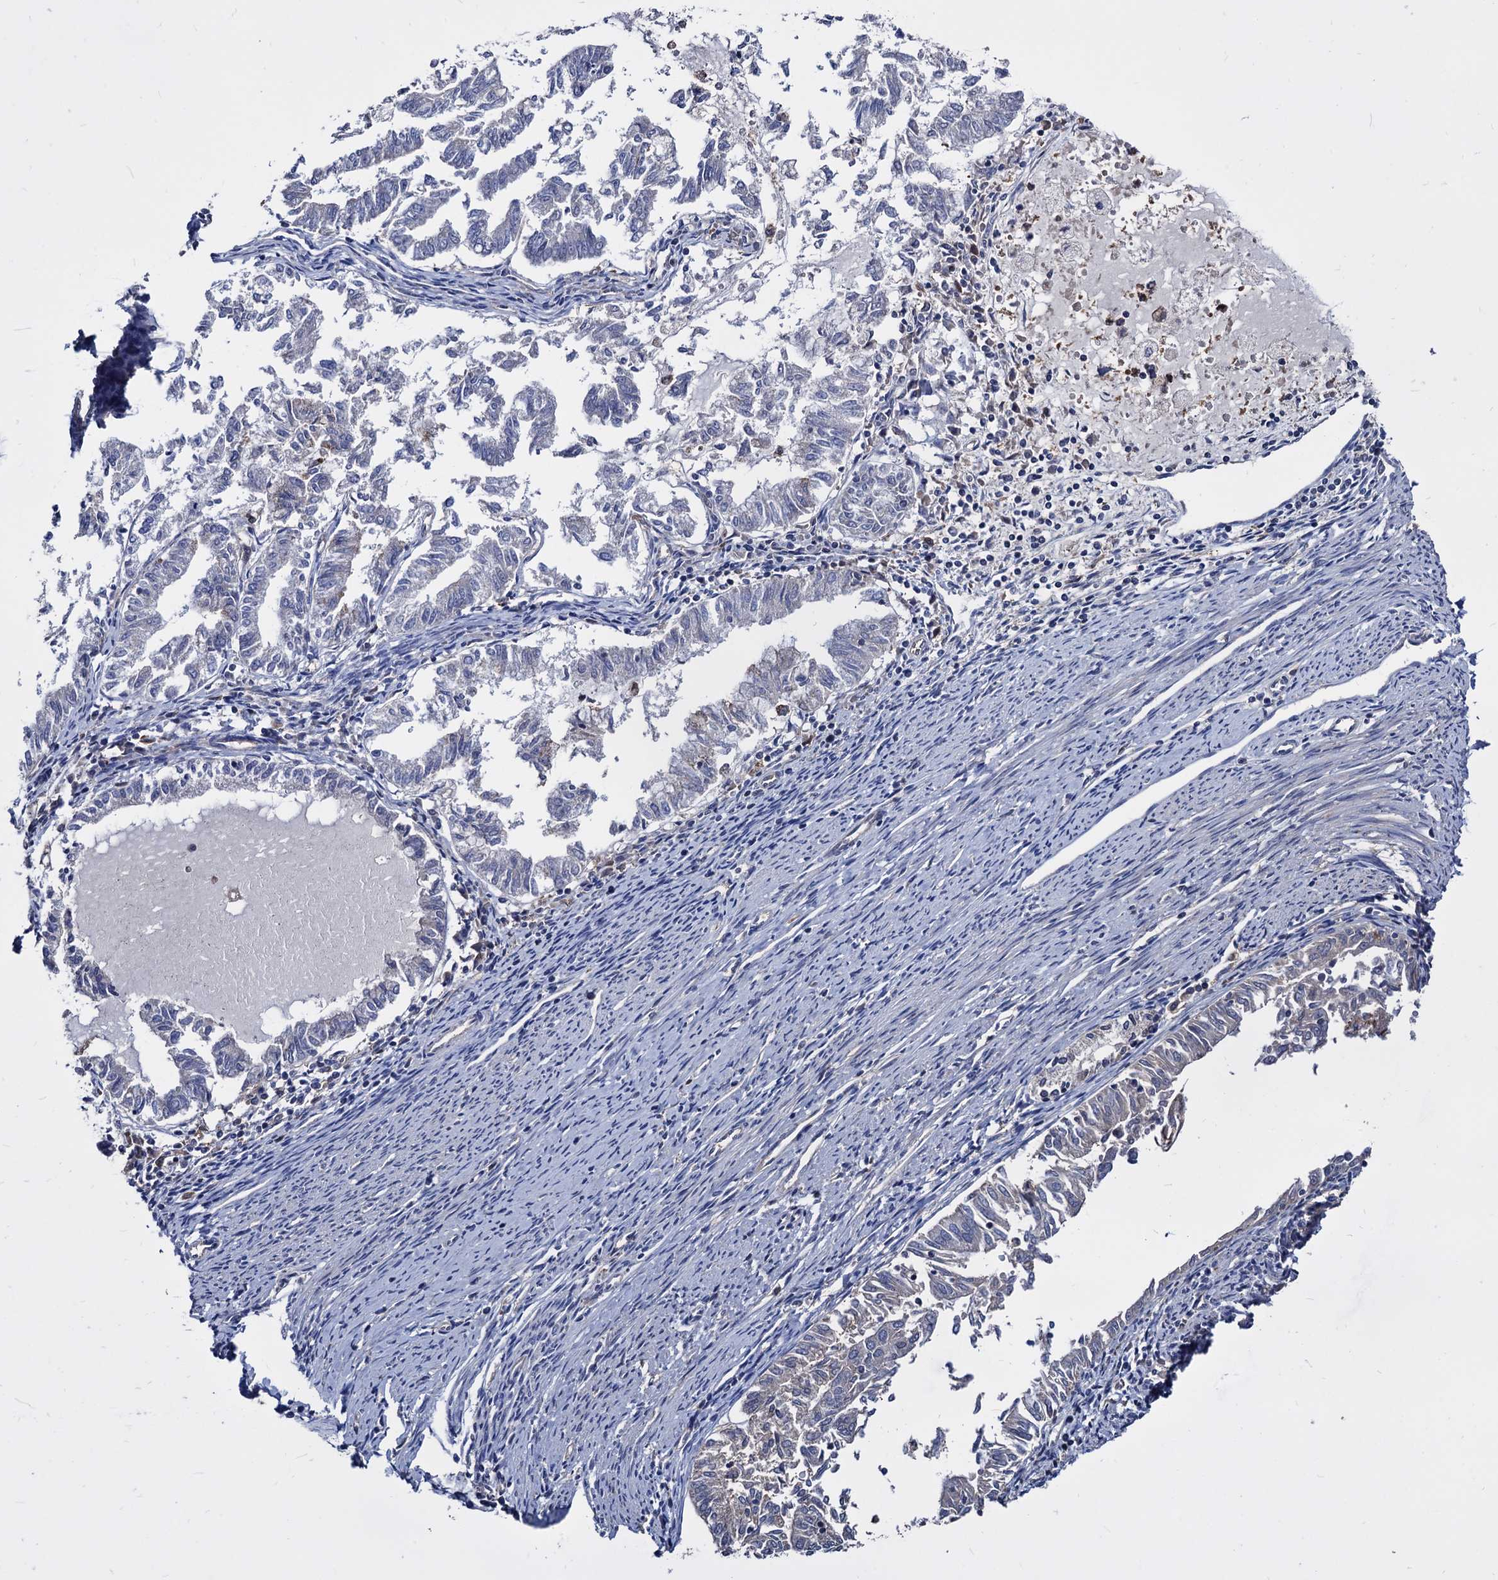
{"staining": {"intensity": "negative", "quantity": "none", "location": "none"}, "tissue": "endometrial cancer", "cell_type": "Tumor cells", "image_type": "cancer", "snomed": [{"axis": "morphology", "description": "Adenocarcinoma, NOS"}, {"axis": "topography", "description": "Endometrium"}], "caption": "Immunohistochemical staining of human adenocarcinoma (endometrial) demonstrates no significant positivity in tumor cells. Brightfield microscopy of IHC stained with DAB (3,3'-diaminobenzidine) (brown) and hematoxylin (blue), captured at high magnification.", "gene": "CPPED1", "patient": {"sex": "female", "age": 79}}